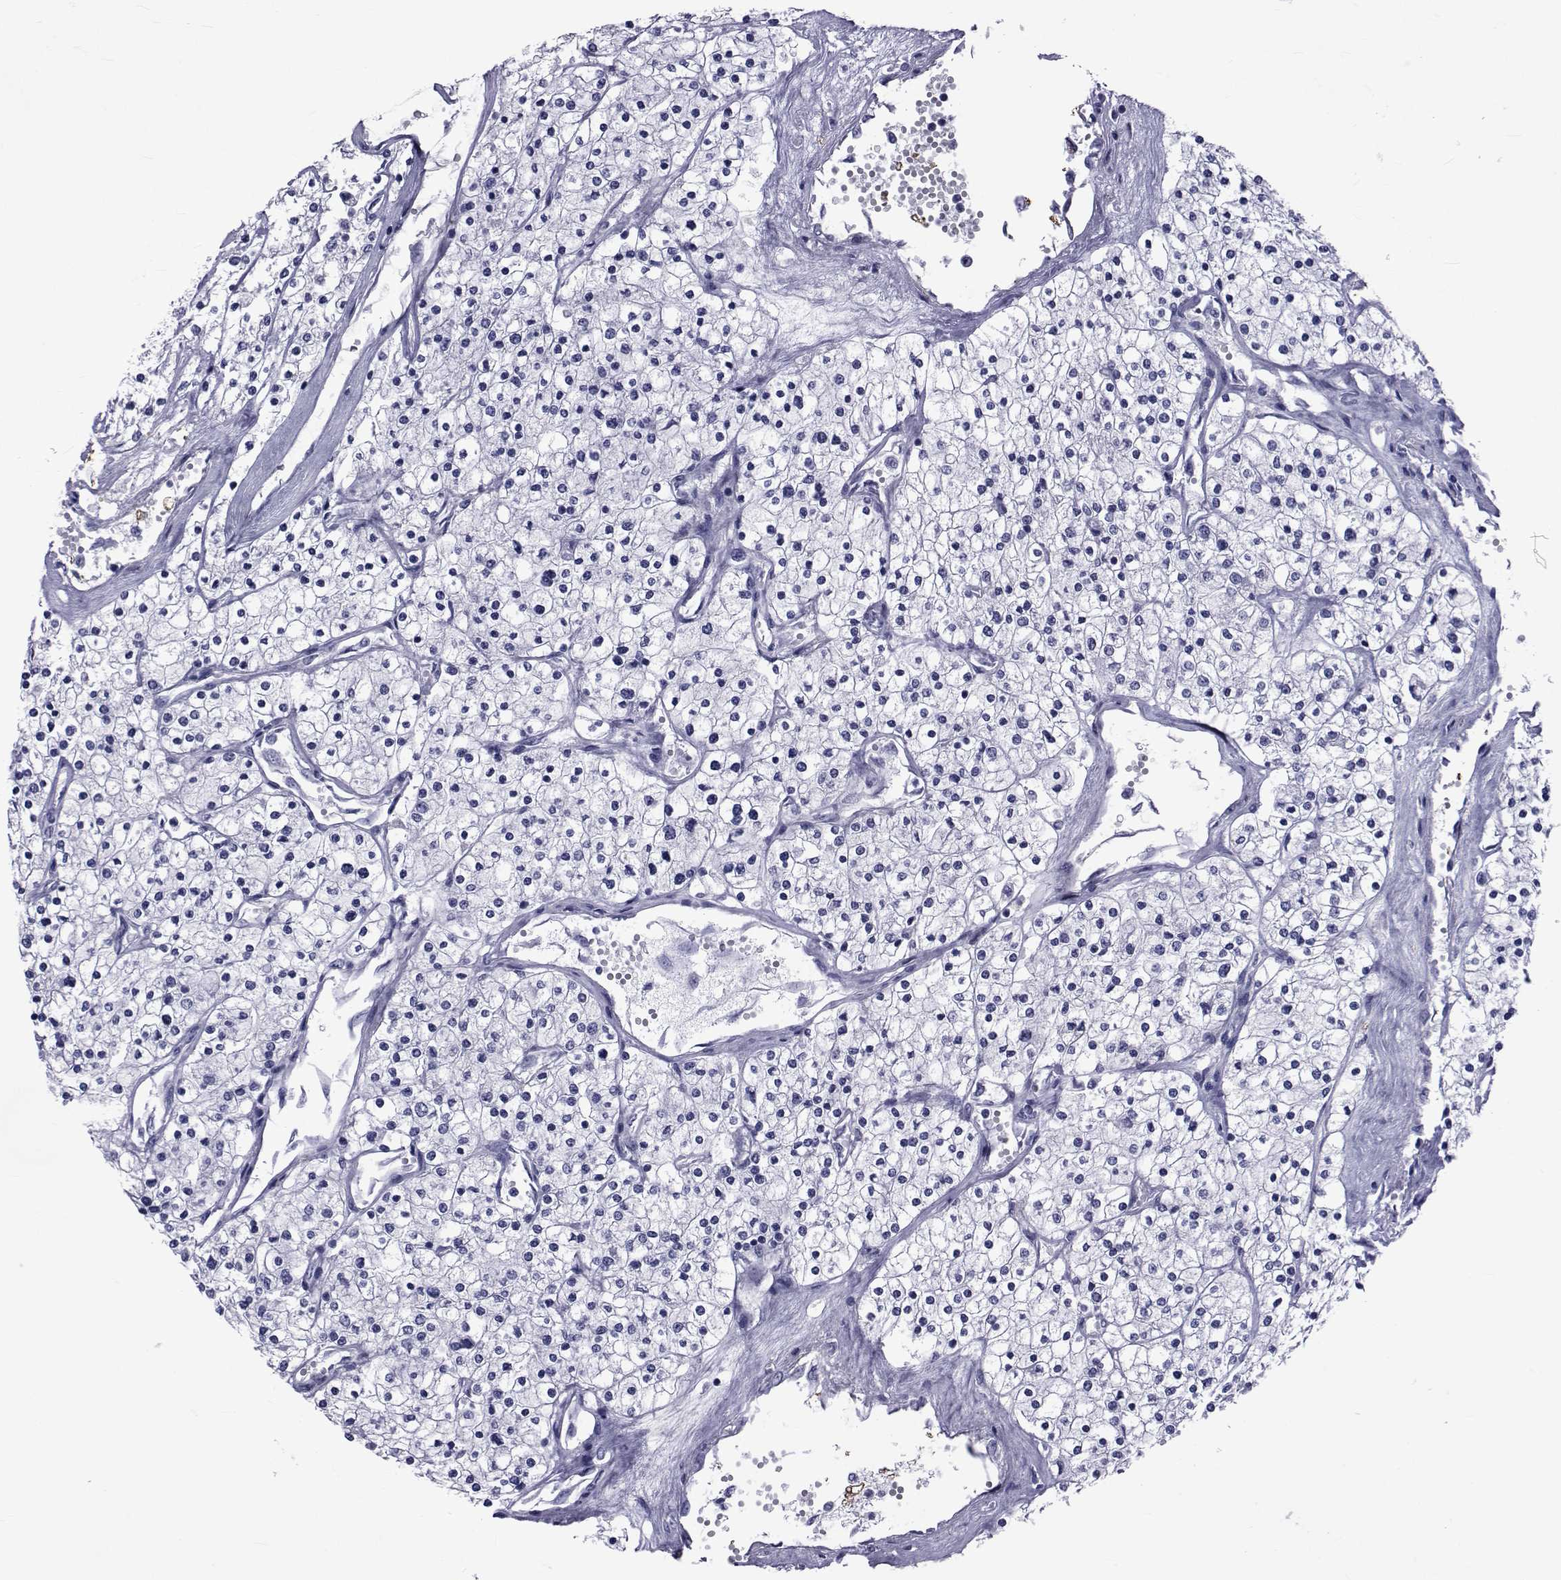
{"staining": {"intensity": "negative", "quantity": "none", "location": "none"}, "tissue": "renal cancer", "cell_type": "Tumor cells", "image_type": "cancer", "snomed": [{"axis": "morphology", "description": "Adenocarcinoma, NOS"}, {"axis": "topography", "description": "Kidney"}], "caption": "Human renal adenocarcinoma stained for a protein using immunohistochemistry (IHC) shows no positivity in tumor cells.", "gene": "GKAP1", "patient": {"sex": "male", "age": 80}}